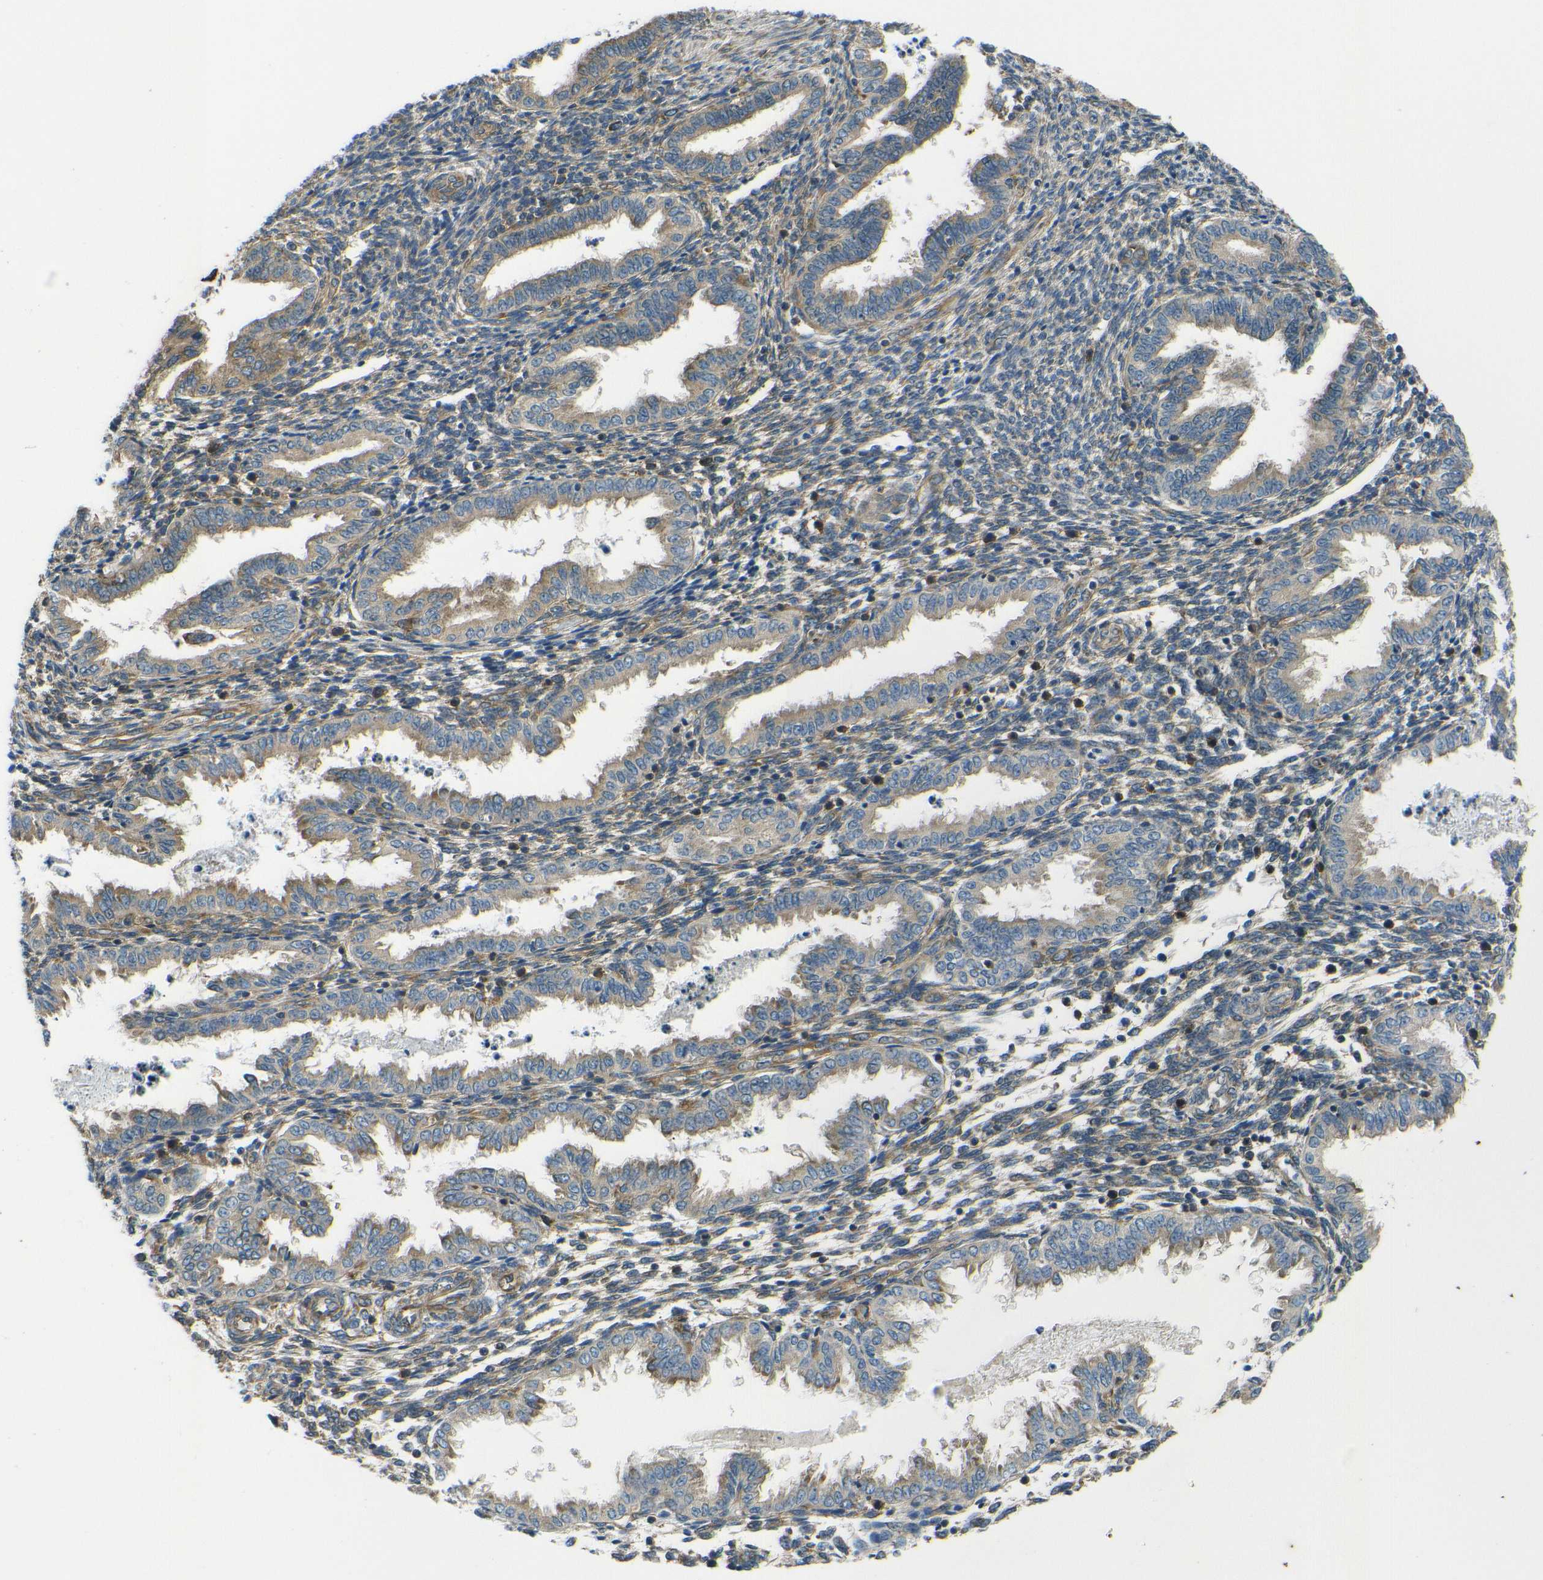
{"staining": {"intensity": "moderate", "quantity": "25%-75%", "location": "cytoplasmic/membranous"}, "tissue": "endometrium", "cell_type": "Cells in endometrial stroma", "image_type": "normal", "snomed": [{"axis": "morphology", "description": "Normal tissue, NOS"}, {"axis": "topography", "description": "Endometrium"}], "caption": "Immunohistochemical staining of unremarkable human endometrium displays moderate cytoplasmic/membranous protein positivity in about 25%-75% of cells in endometrial stroma.", "gene": "RPSA", "patient": {"sex": "female", "age": 33}}